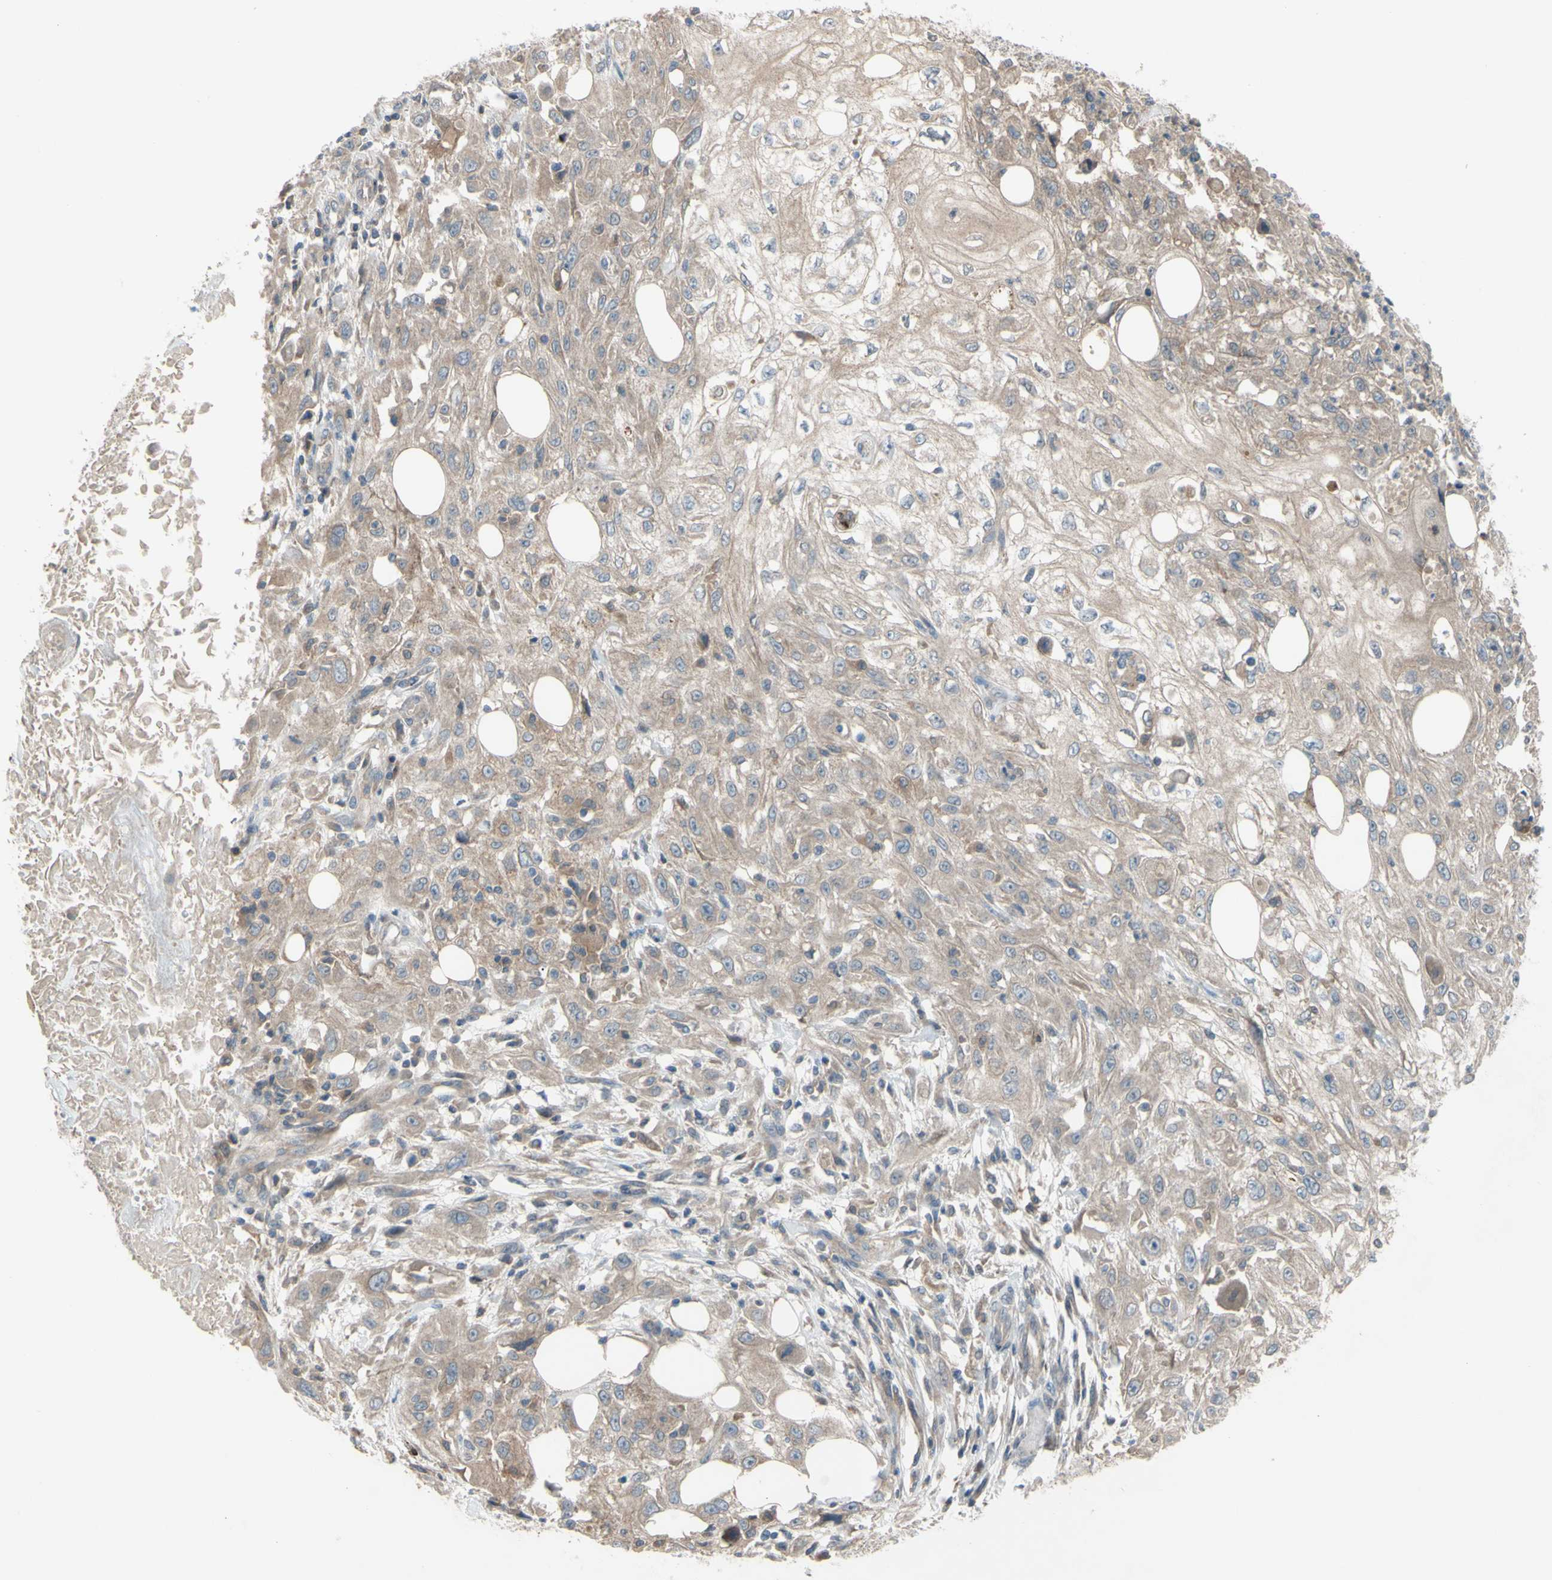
{"staining": {"intensity": "weak", "quantity": ">75%", "location": "cytoplasmic/membranous"}, "tissue": "skin cancer", "cell_type": "Tumor cells", "image_type": "cancer", "snomed": [{"axis": "morphology", "description": "Squamous cell carcinoma, NOS"}, {"axis": "topography", "description": "Skin"}], "caption": "This photomicrograph demonstrates immunohistochemistry staining of human skin cancer, with low weak cytoplasmic/membranous staining in about >75% of tumor cells.", "gene": "AFP", "patient": {"sex": "male", "age": 75}}